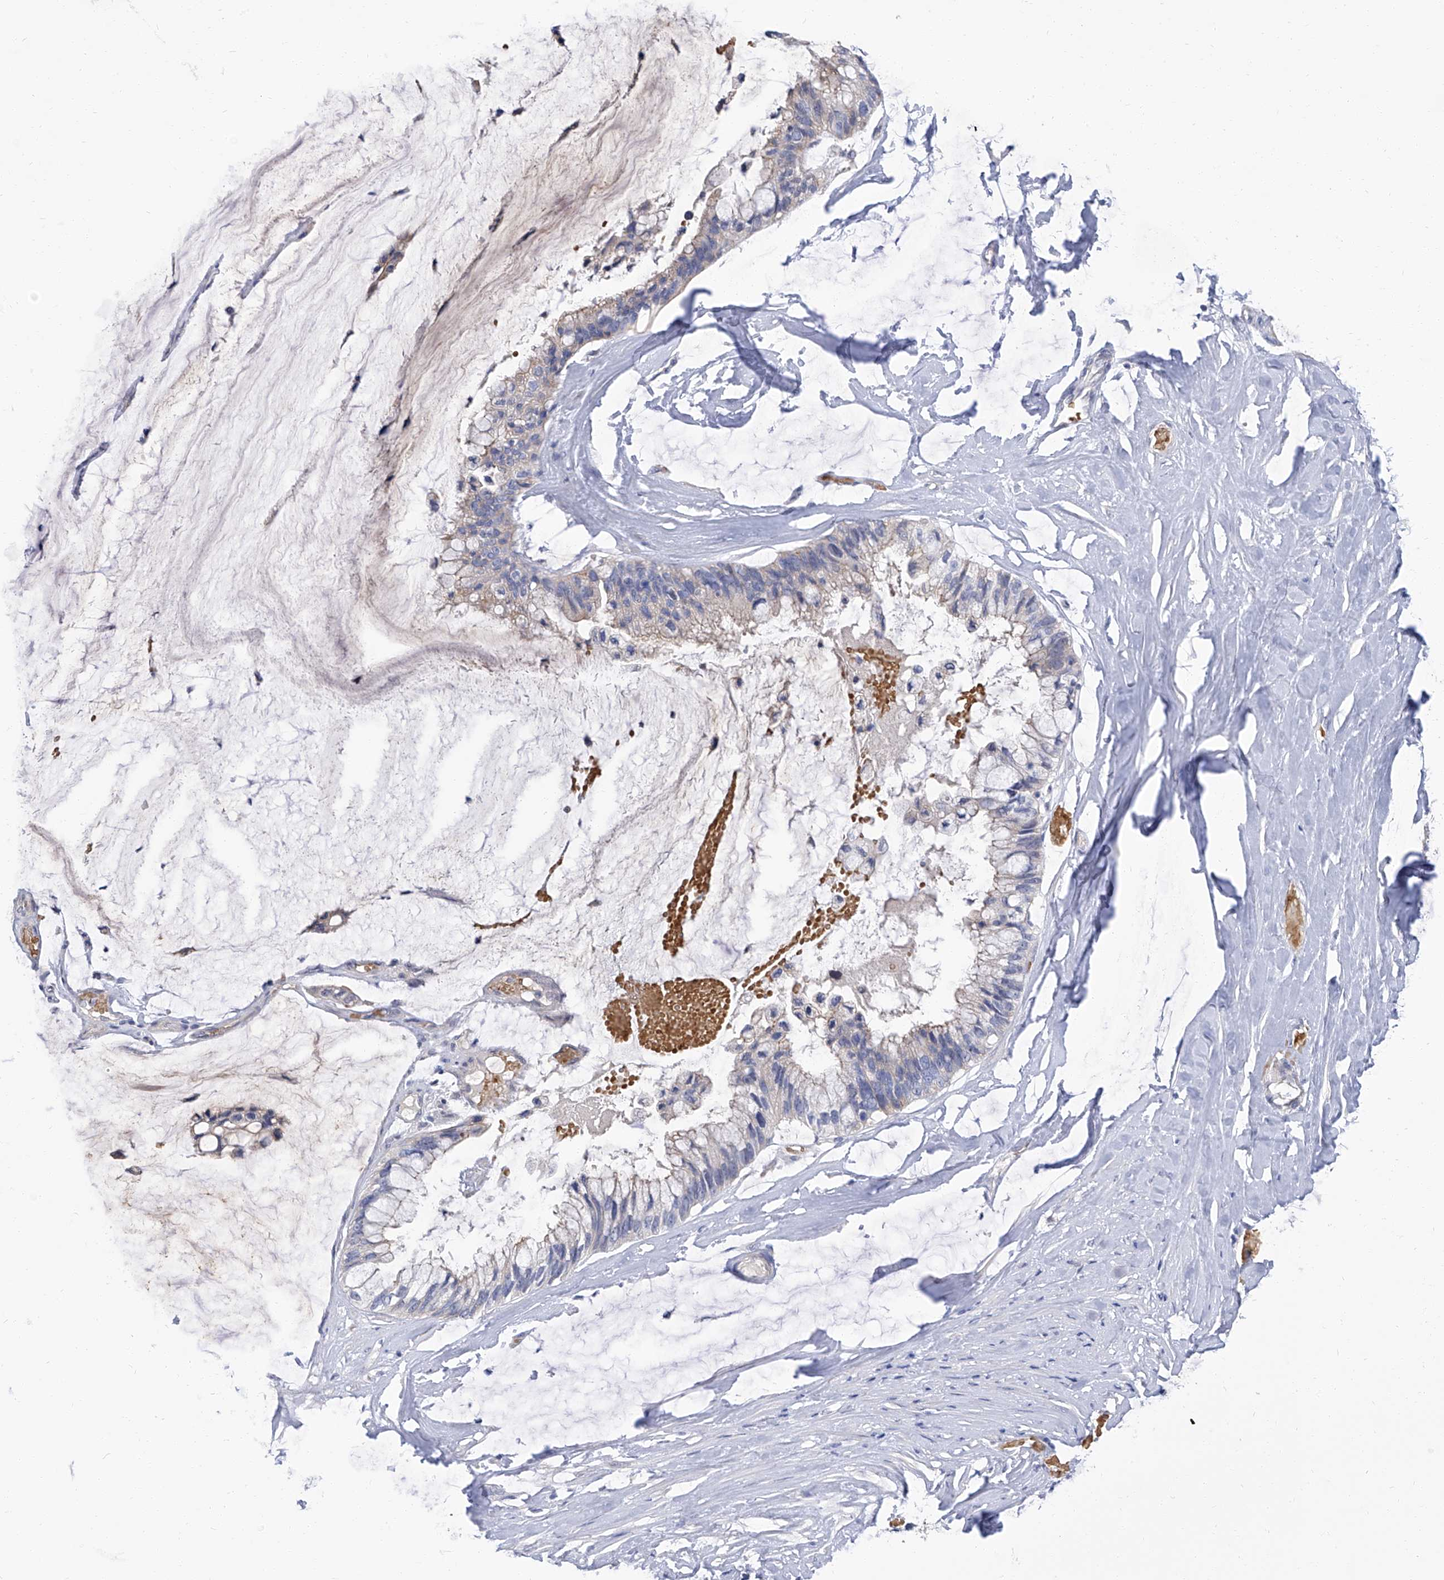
{"staining": {"intensity": "weak", "quantity": "<25%", "location": "cytoplasmic/membranous"}, "tissue": "ovarian cancer", "cell_type": "Tumor cells", "image_type": "cancer", "snomed": [{"axis": "morphology", "description": "Cystadenocarcinoma, mucinous, NOS"}, {"axis": "topography", "description": "Ovary"}], "caption": "This is an immunohistochemistry micrograph of human ovarian cancer (mucinous cystadenocarcinoma). There is no positivity in tumor cells.", "gene": "PARD3", "patient": {"sex": "female", "age": 39}}